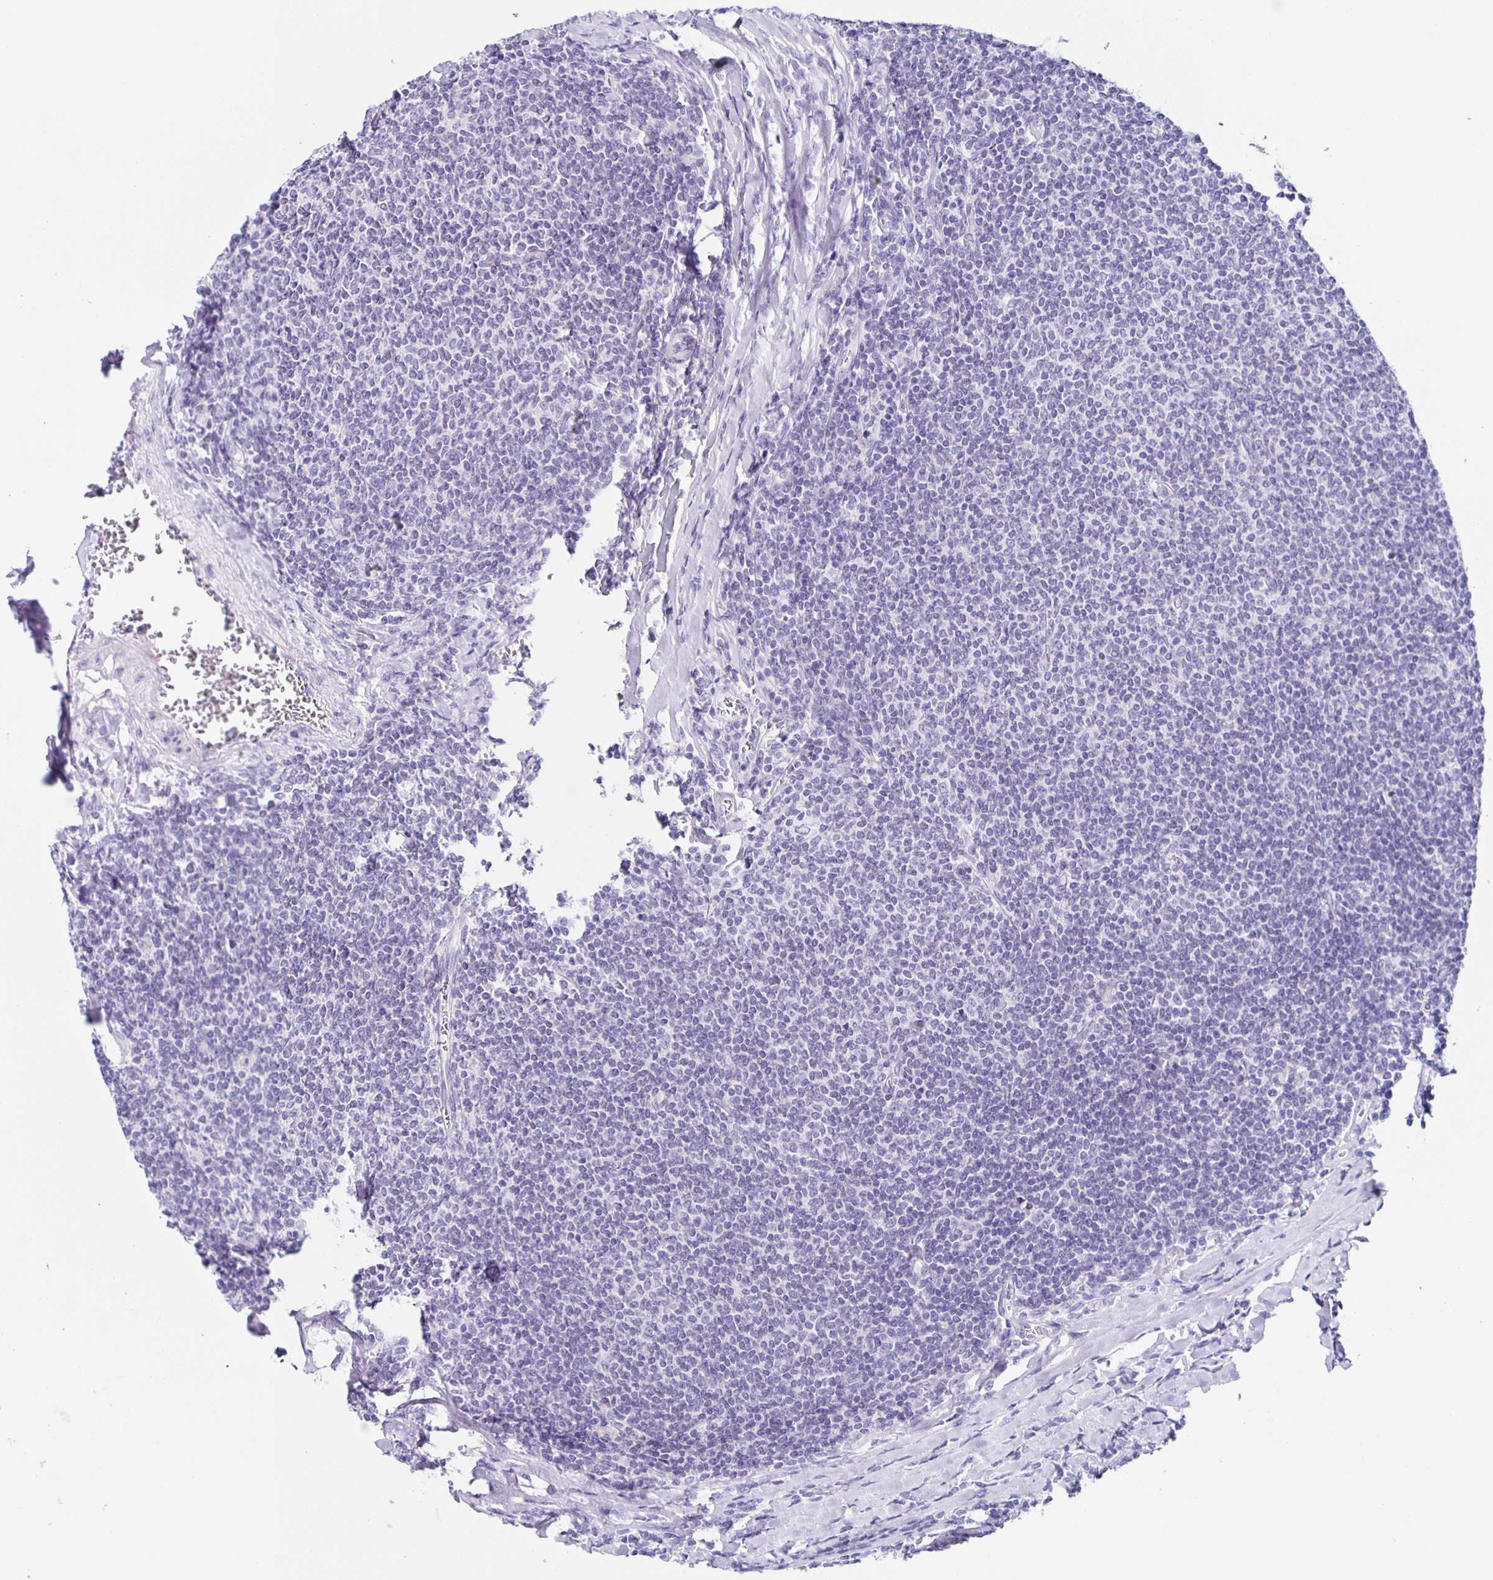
{"staining": {"intensity": "negative", "quantity": "none", "location": "none"}, "tissue": "lymphoma", "cell_type": "Tumor cells", "image_type": "cancer", "snomed": [{"axis": "morphology", "description": "Malignant lymphoma, non-Hodgkin's type, Low grade"}, {"axis": "topography", "description": "Lymph node"}], "caption": "IHC histopathology image of neoplastic tissue: lymphoma stained with DAB displays no significant protein positivity in tumor cells.", "gene": "AQP6", "patient": {"sex": "male", "age": 52}}